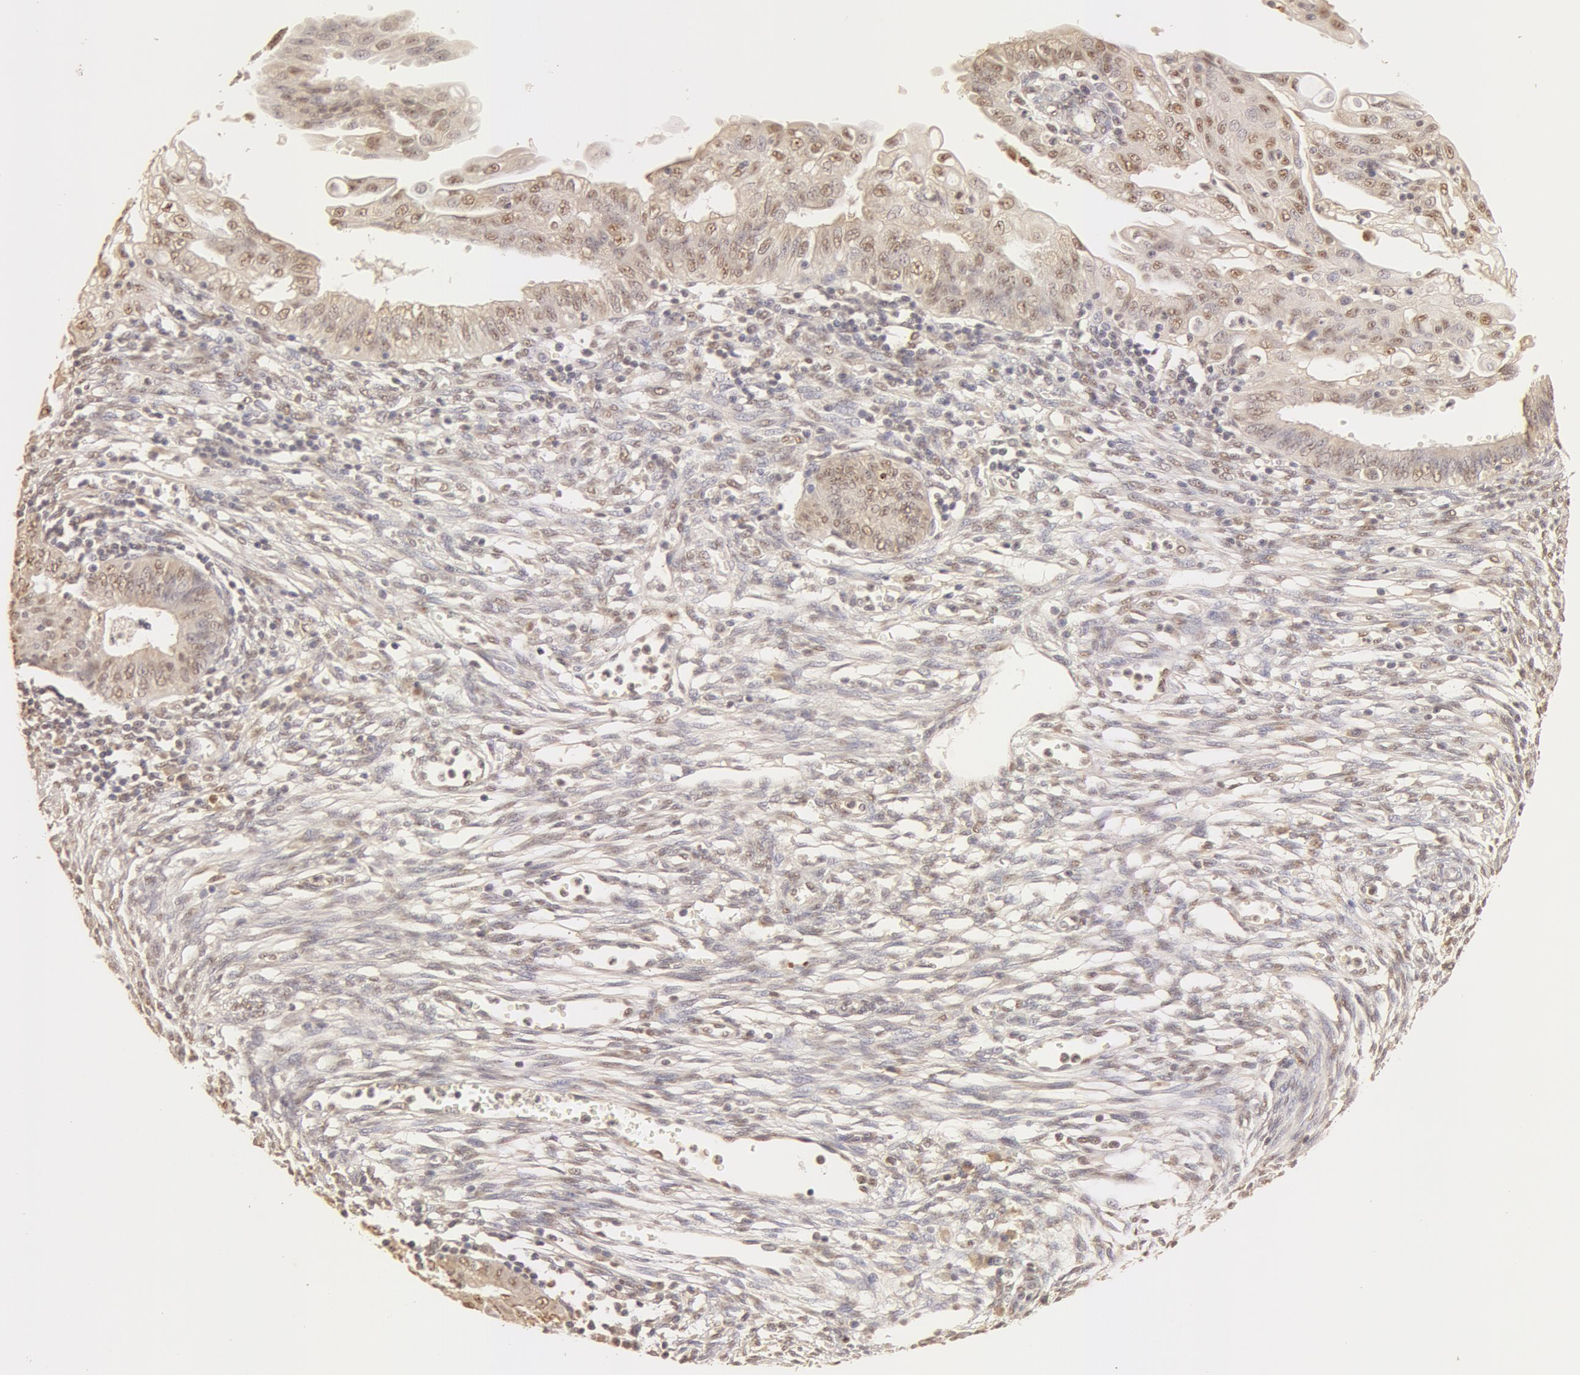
{"staining": {"intensity": "moderate", "quantity": ">75%", "location": "cytoplasmic/membranous,nuclear"}, "tissue": "endometrial cancer", "cell_type": "Tumor cells", "image_type": "cancer", "snomed": [{"axis": "morphology", "description": "Adenocarcinoma, NOS"}, {"axis": "topography", "description": "Endometrium"}], "caption": "A micrograph of human adenocarcinoma (endometrial) stained for a protein exhibits moderate cytoplasmic/membranous and nuclear brown staining in tumor cells. Nuclei are stained in blue.", "gene": "SNRNP70", "patient": {"sex": "female", "age": 51}}